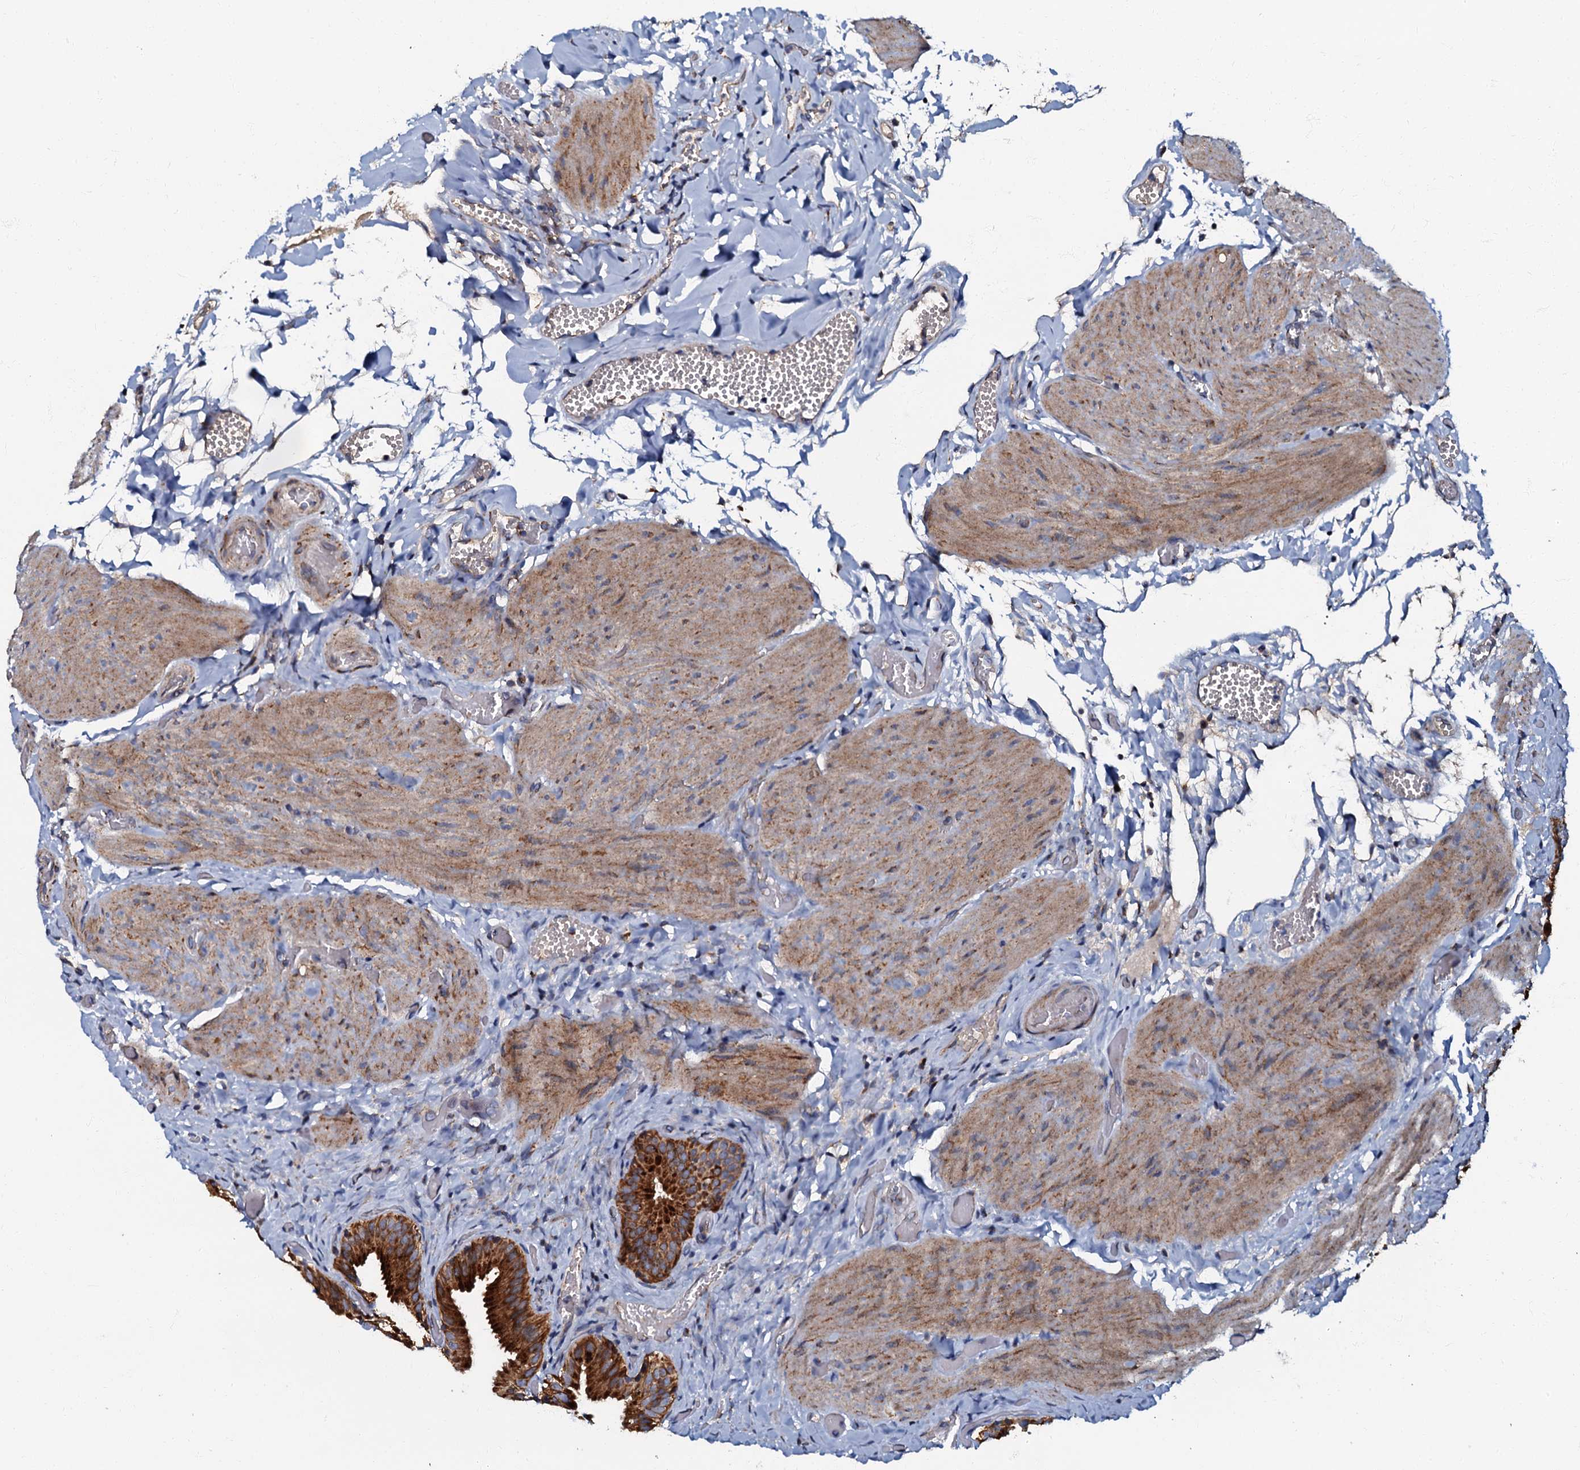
{"staining": {"intensity": "strong", "quantity": ">75%", "location": "cytoplasmic/membranous"}, "tissue": "gallbladder", "cell_type": "Glandular cells", "image_type": "normal", "snomed": [{"axis": "morphology", "description": "Normal tissue, NOS"}, {"axis": "topography", "description": "Gallbladder"}], "caption": "An immunohistochemistry (IHC) photomicrograph of unremarkable tissue is shown. Protein staining in brown highlights strong cytoplasmic/membranous positivity in gallbladder within glandular cells.", "gene": "NDUFA12", "patient": {"sex": "female", "age": 64}}